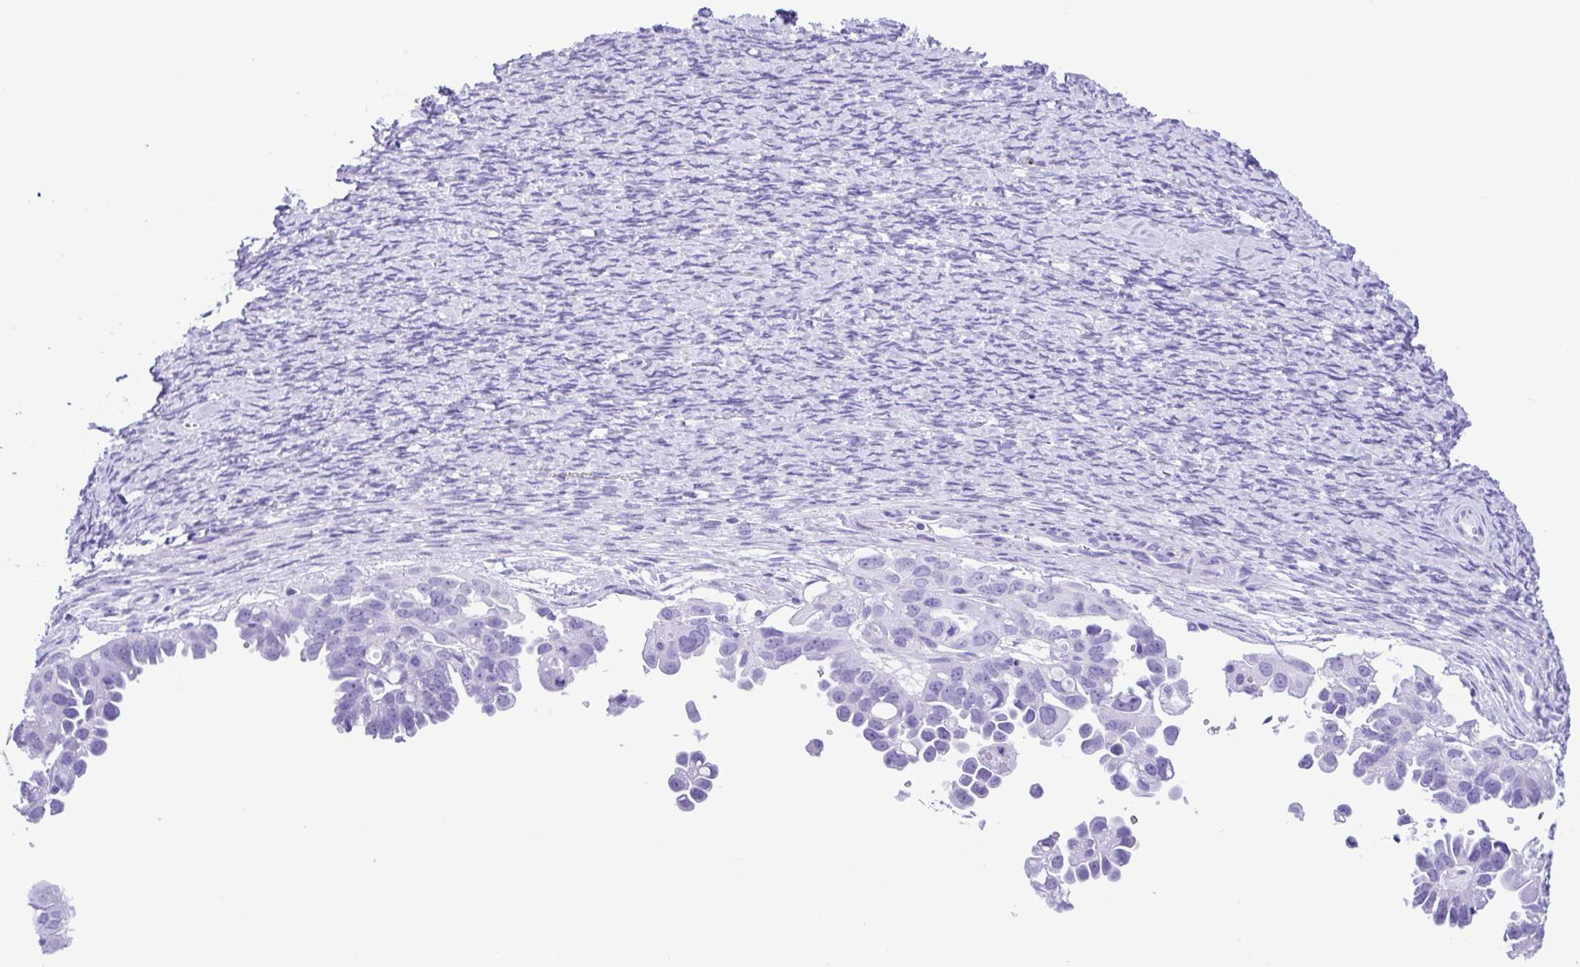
{"staining": {"intensity": "negative", "quantity": "none", "location": "none"}, "tissue": "ovarian cancer", "cell_type": "Tumor cells", "image_type": "cancer", "snomed": [{"axis": "morphology", "description": "Cystadenocarcinoma, serous, NOS"}, {"axis": "topography", "description": "Ovary"}], "caption": "Human ovarian cancer (serous cystadenocarcinoma) stained for a protein using IHC exhibits no staining in tumor cells.", "gene": "ERP27", "patient": {"sex": "female", "age": 53}}